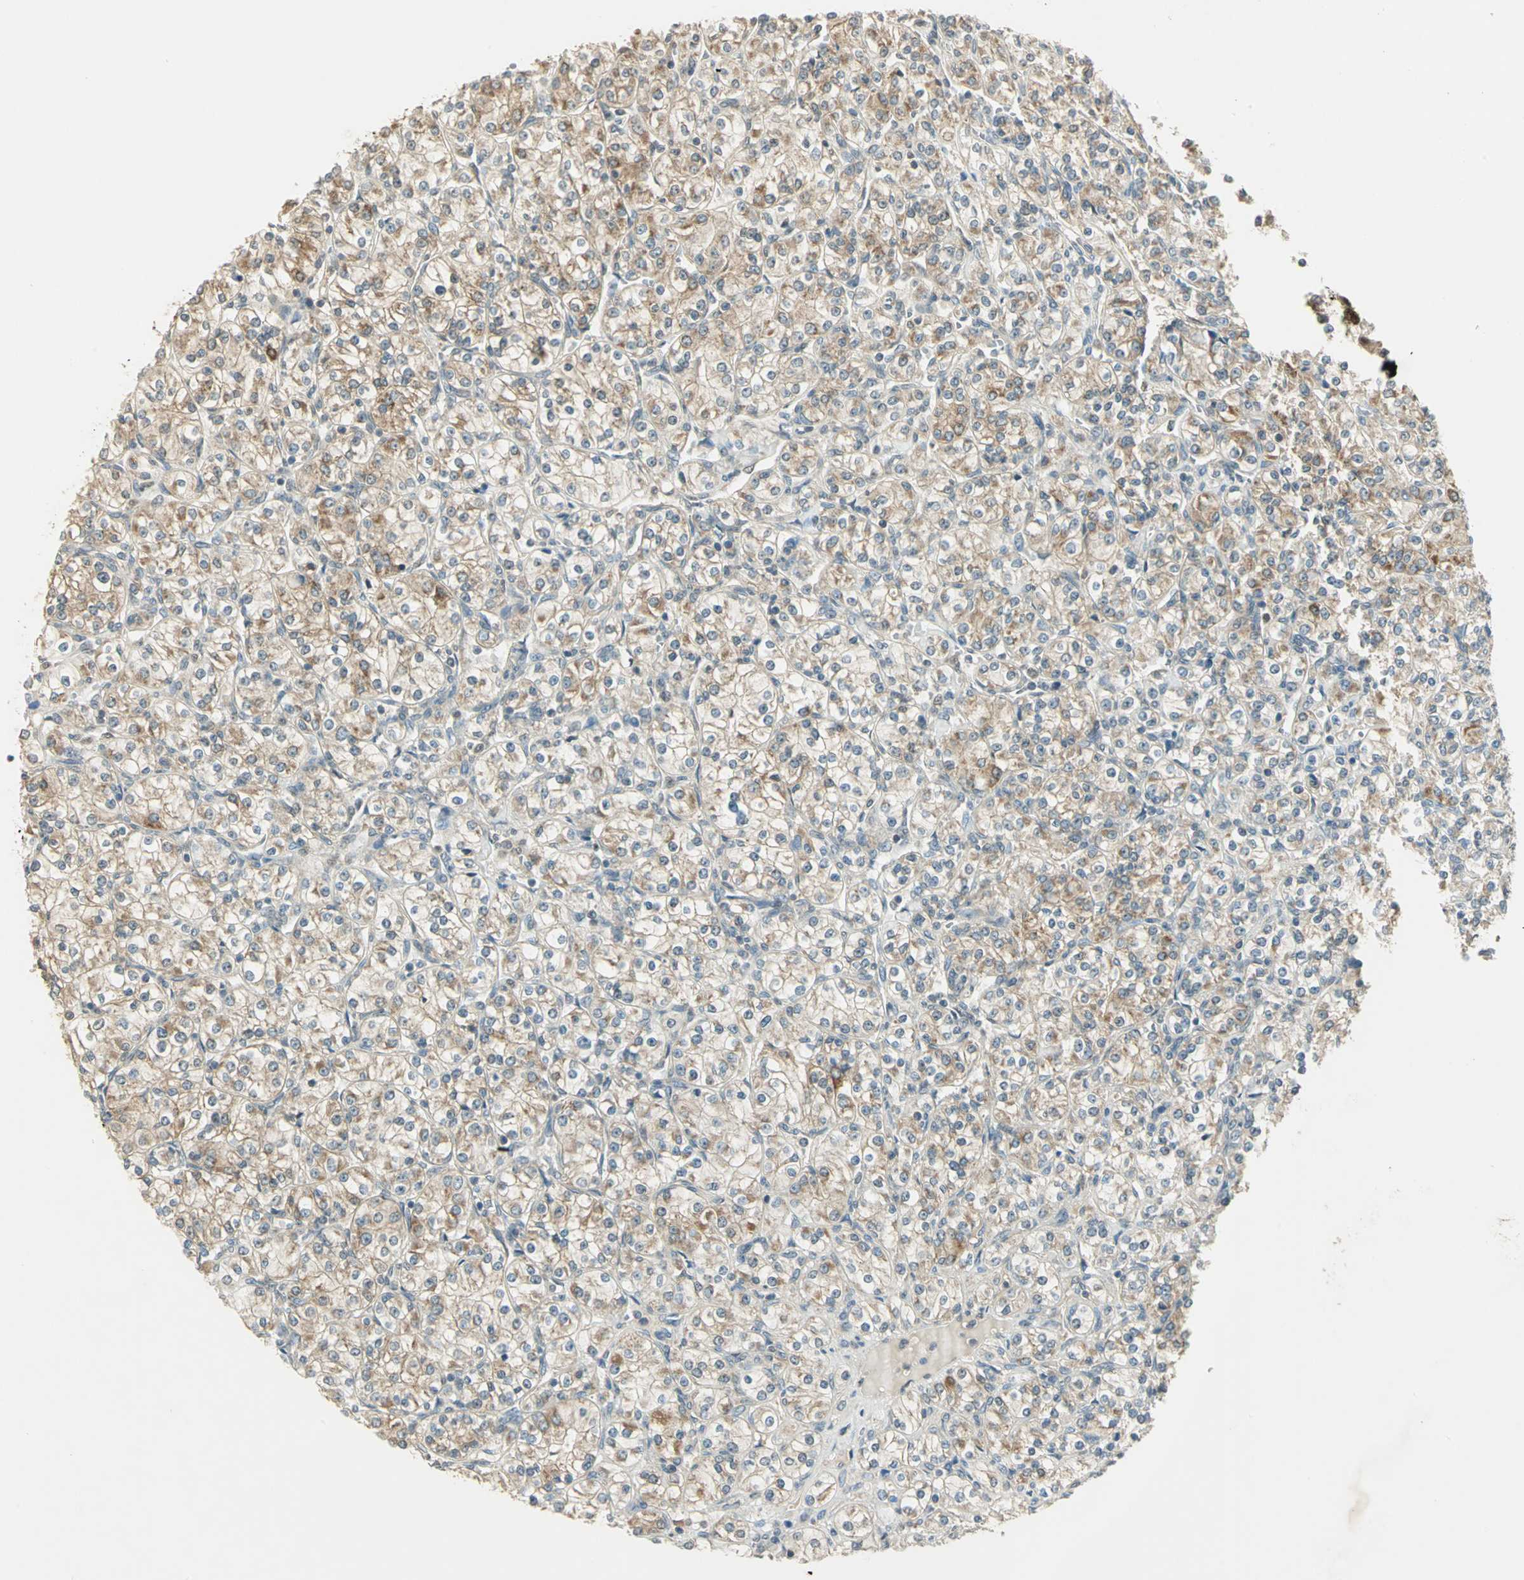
{"staining": {"intensity": "moderate", "quantity": "25%-75%", "location": "cytoplasmic/membranous"}, "tissue": "renal cancer", "cell_type": "Tumor cells", "image_type": "cancer", "snomed": [{"axis": "morphology", "description": "Adenocarcinoma, NOS"}, {"axis": "topography", "description": "Kidney"}], "caption": "Immunohistochemical staining of human renal adenocarcinoma exhibits medium levels of moderate cytoplasmic/membranous protein staining in about 25%-75% of tumor cells. The staining was performed using DAB to visualize the protein expression in brown, while the nuclei were stained in blue with hematoxylin (Magnification: 20x).", "gene": "BIRC2", "patient": {"sex": "male", "age": 77}}